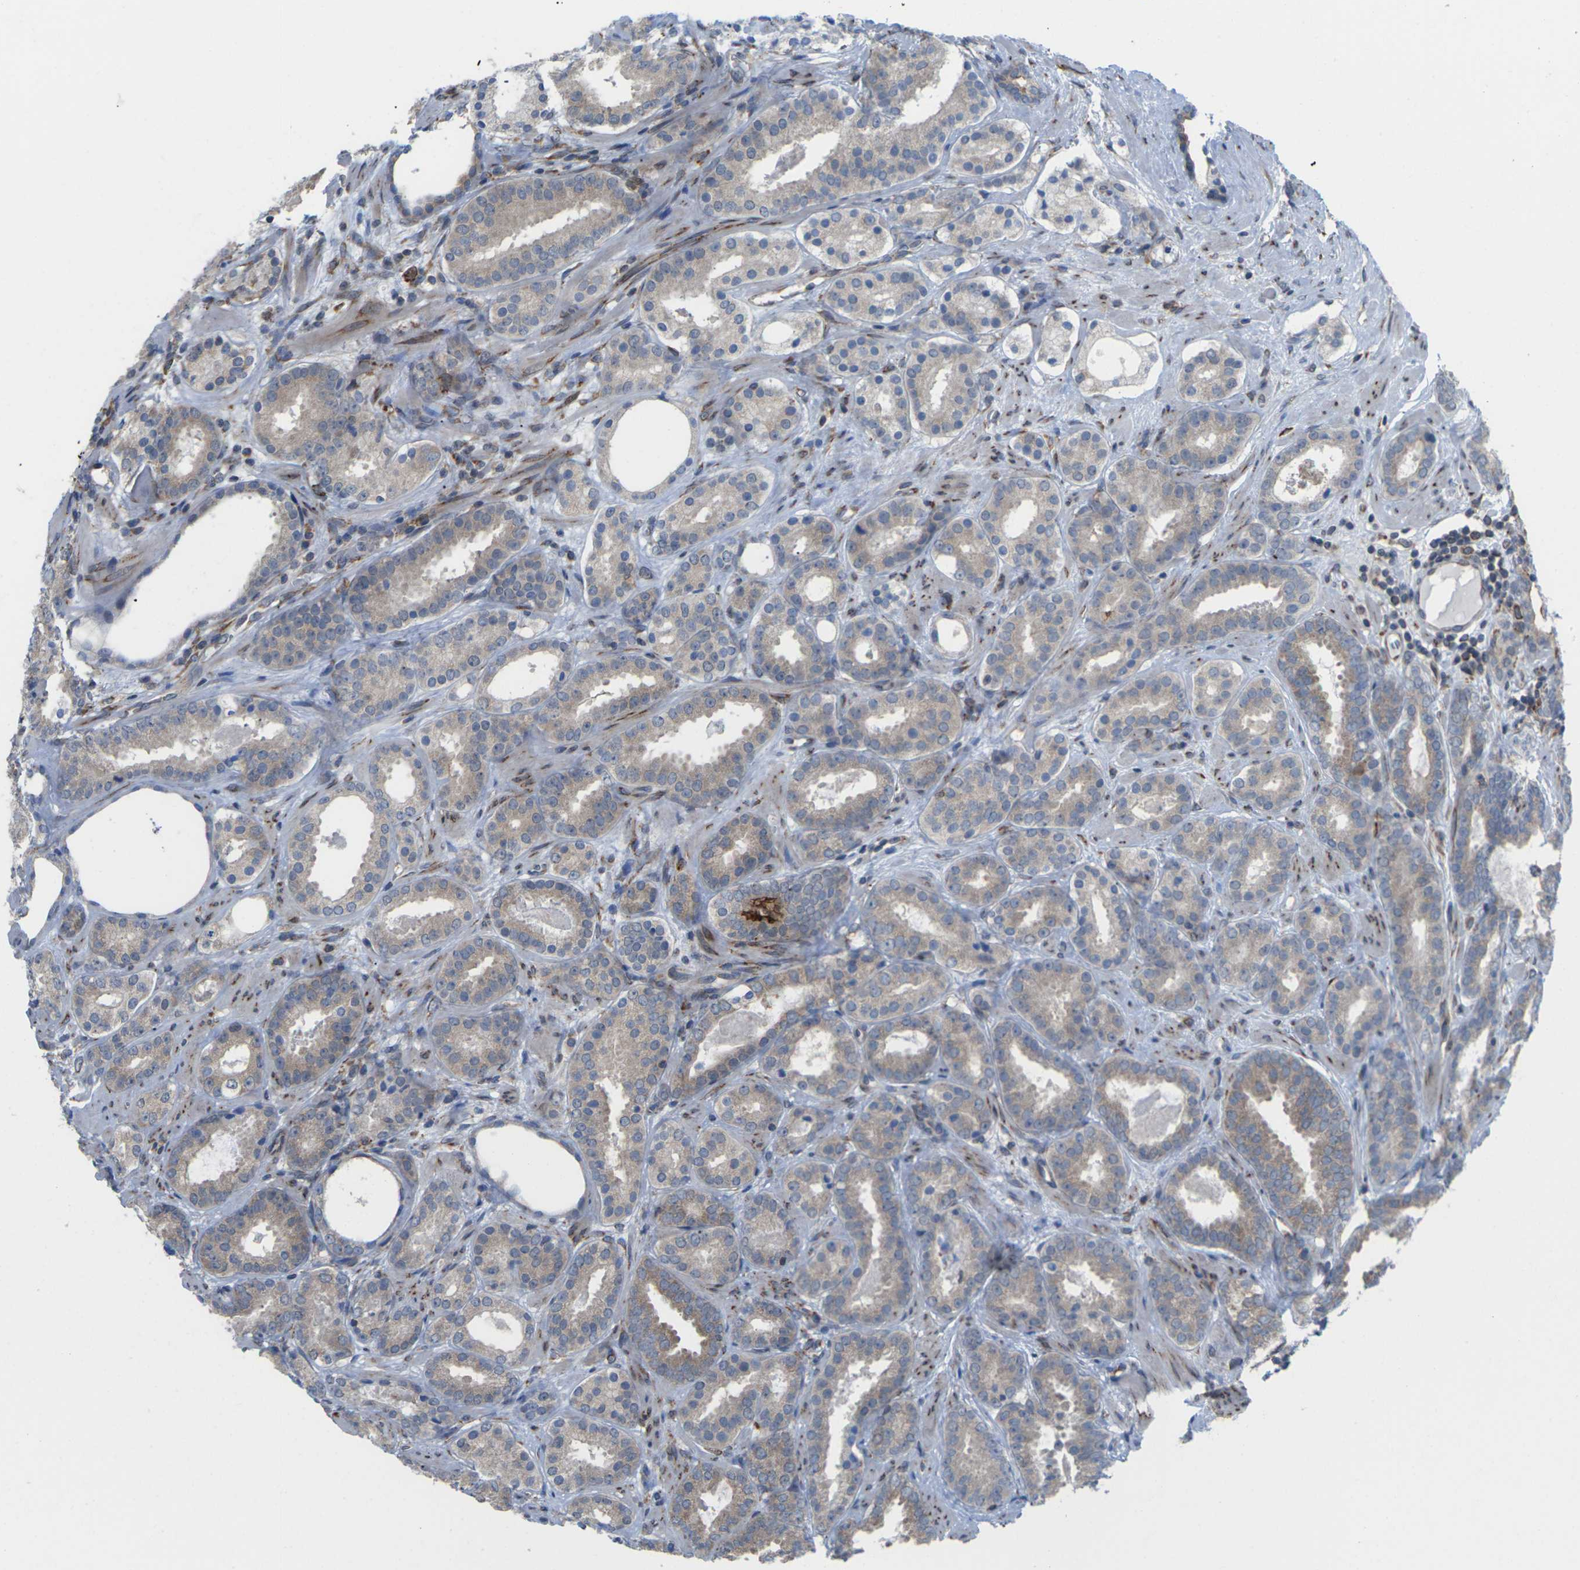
{"staining": {"intensity": "weak", "quantity": ">75%", "location": "cytoplasmic/membranous"}, "tissue": "prostate cancer", "cell_type": "Tumor cells", "image_type": "cancer", "snomed": [{"axis": "morphology", "description": "Adenocarcinoma, Low grade"}, {"axis": "topography", "description": "Prostate"}], "caption": "This is a micrograph of IHC staining of prostate cancer, which shows weak expression in the cytoplasmic/membranous of tumor cells.", "gene": "PDZK1IP1", "patient": {"sex": "male", "age": 69}}